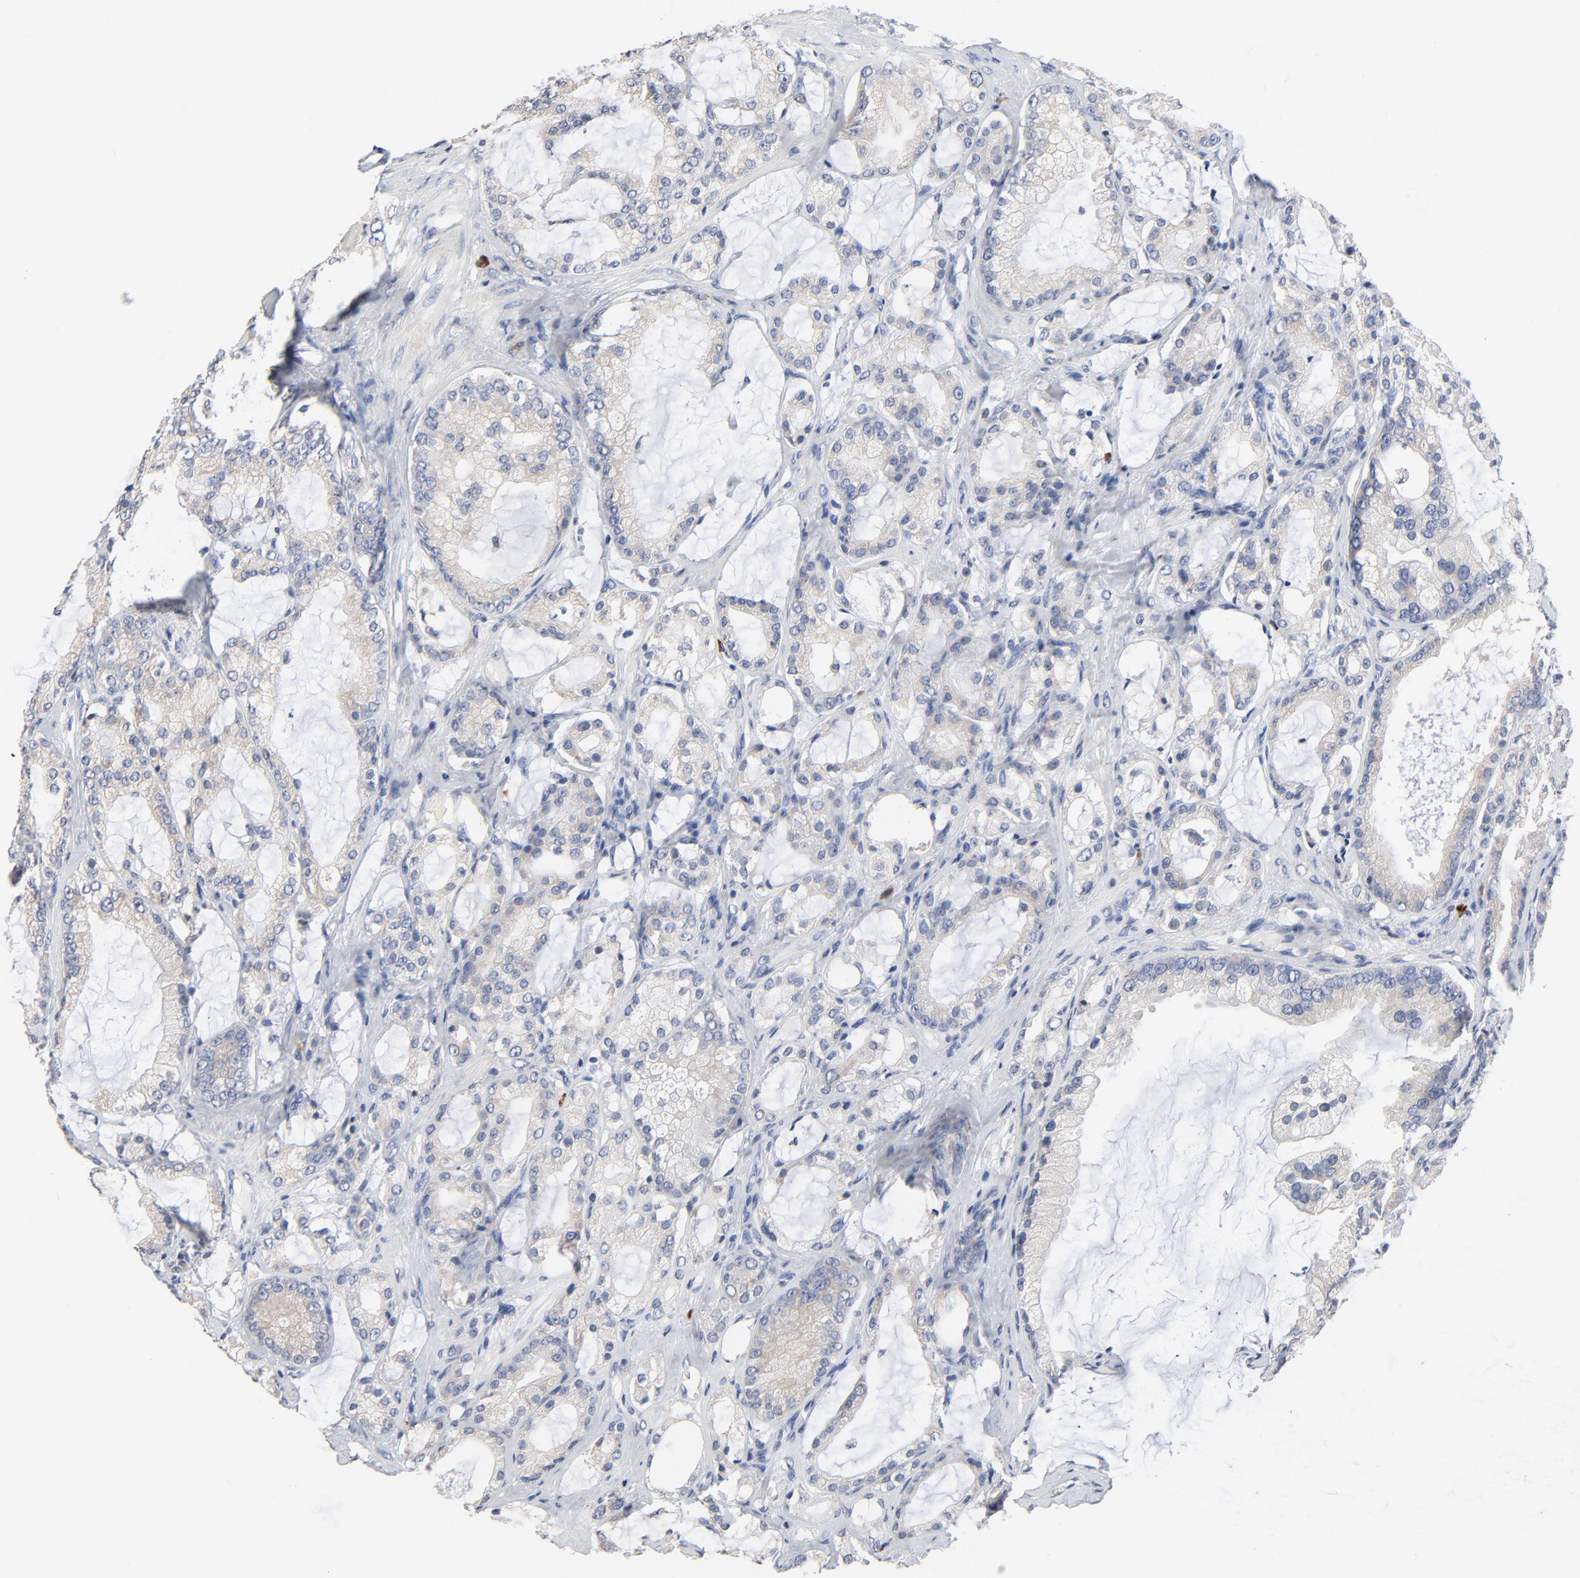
{"staining": {"intensity": "weak", "quantity": "25%-75%", "location": "cytoplasmic/membranous"}, "tissue": "prostate cancer", "cell_type": "Tumor cells", "image_type": "cancer", "snomed": [{"axis": "morphology", "description": "Adenocarcinoma, Medium grade"}, {"axis": "topography", "description": "Prostate"}], "caption": "Human prostate cancer stained for a protein (brown) reveals weak cytoplasmic/membranous positive positivity in approximately 25%-75% of tumor cells.", "gene": "FBXL5", "patient": {"sex": "male", "age": 70}}